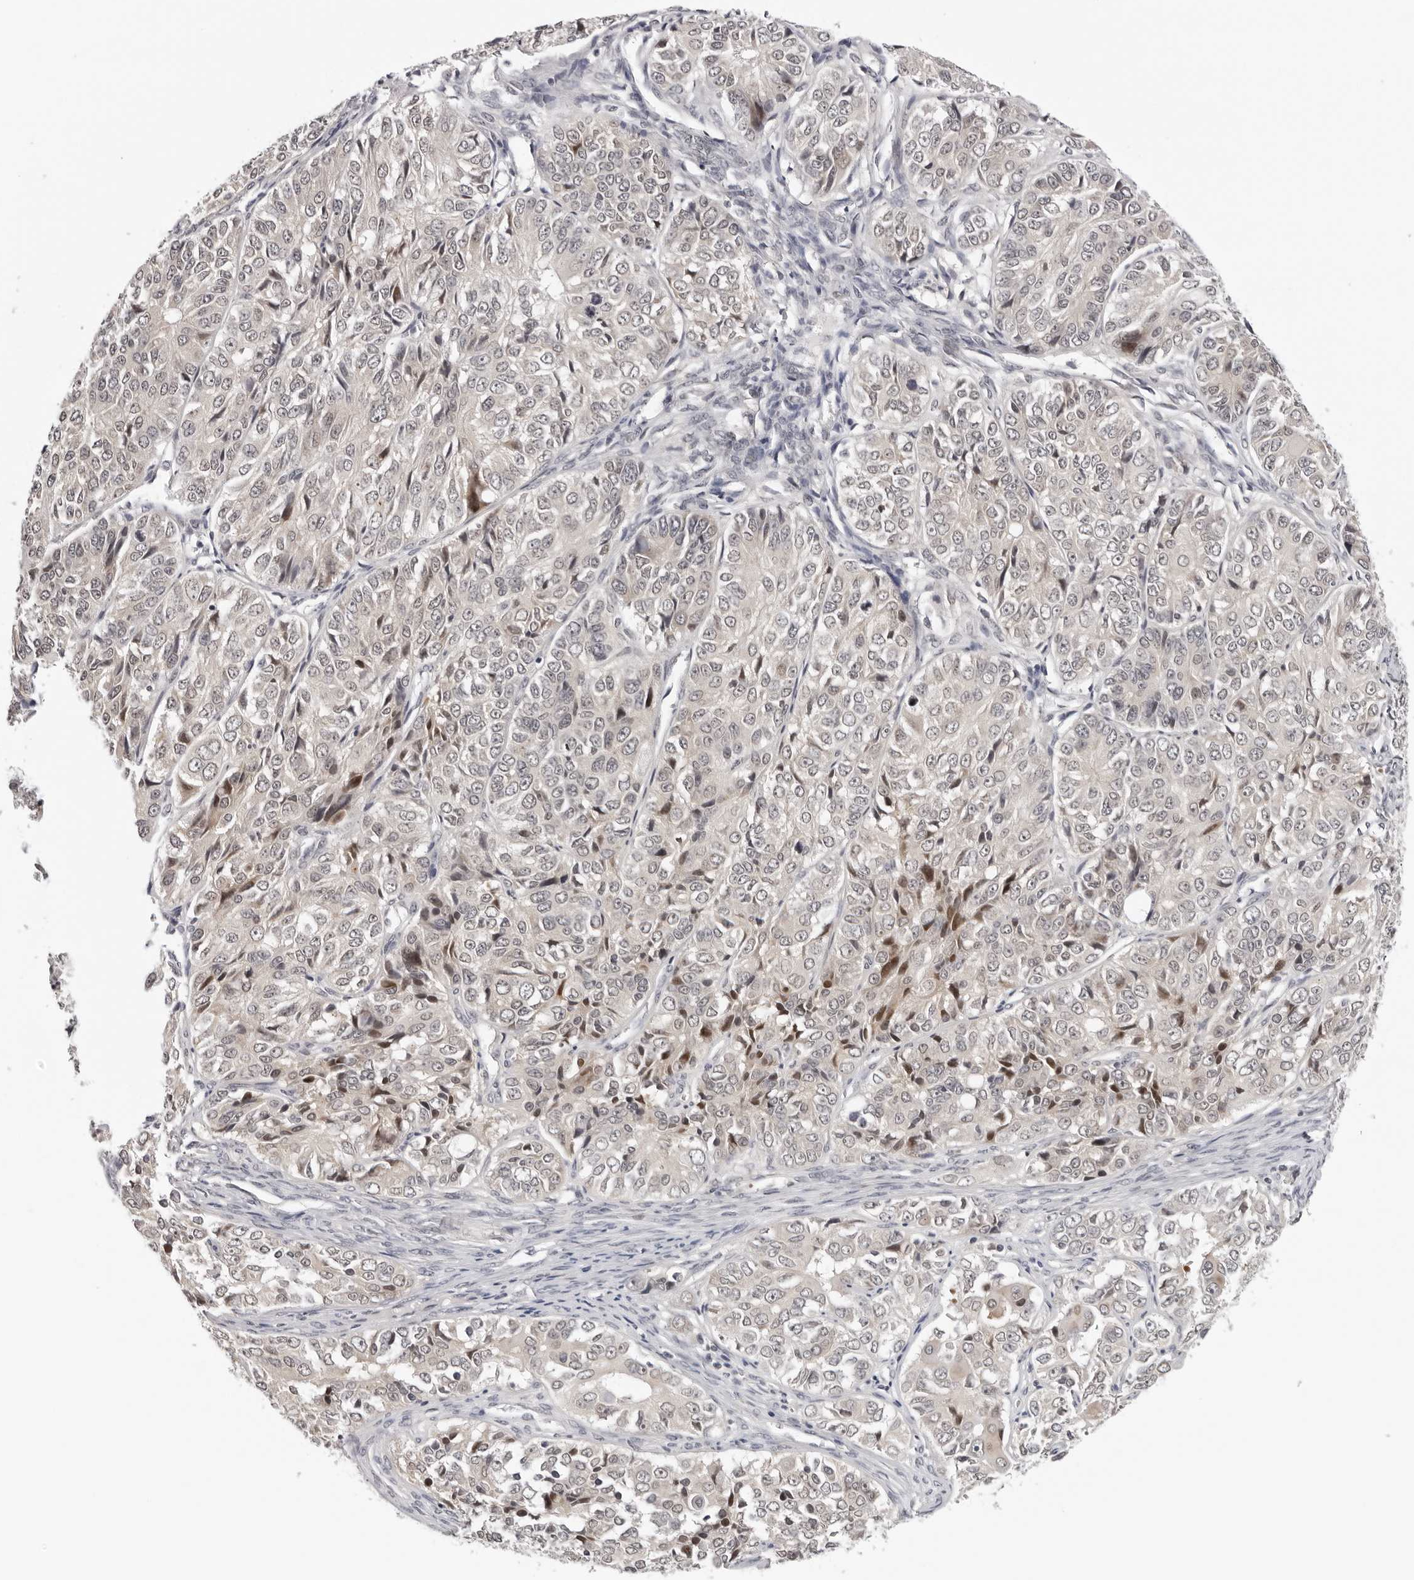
{"staining": {"intensity": "moderate", "quantity": "<25%", "location": "nuclear"}, "tissue": "ovarian cancer", "cell_type": "Tumor cells", "image_type": "cancer", "snomed": [{"axis": "morphology", "description": "Carcinoma, endometroid"}, {"axis": "topography", "description": "Ovary"}], "caption": "This photomicrograph demonstrates immunohistochemistry staining of ovarian endometroid carcinoma, with low moderate nuclear staining in about <25% of tumor cells.", "gene": "PRUNE1", "patient": {"sex": "female", "age": 51}}